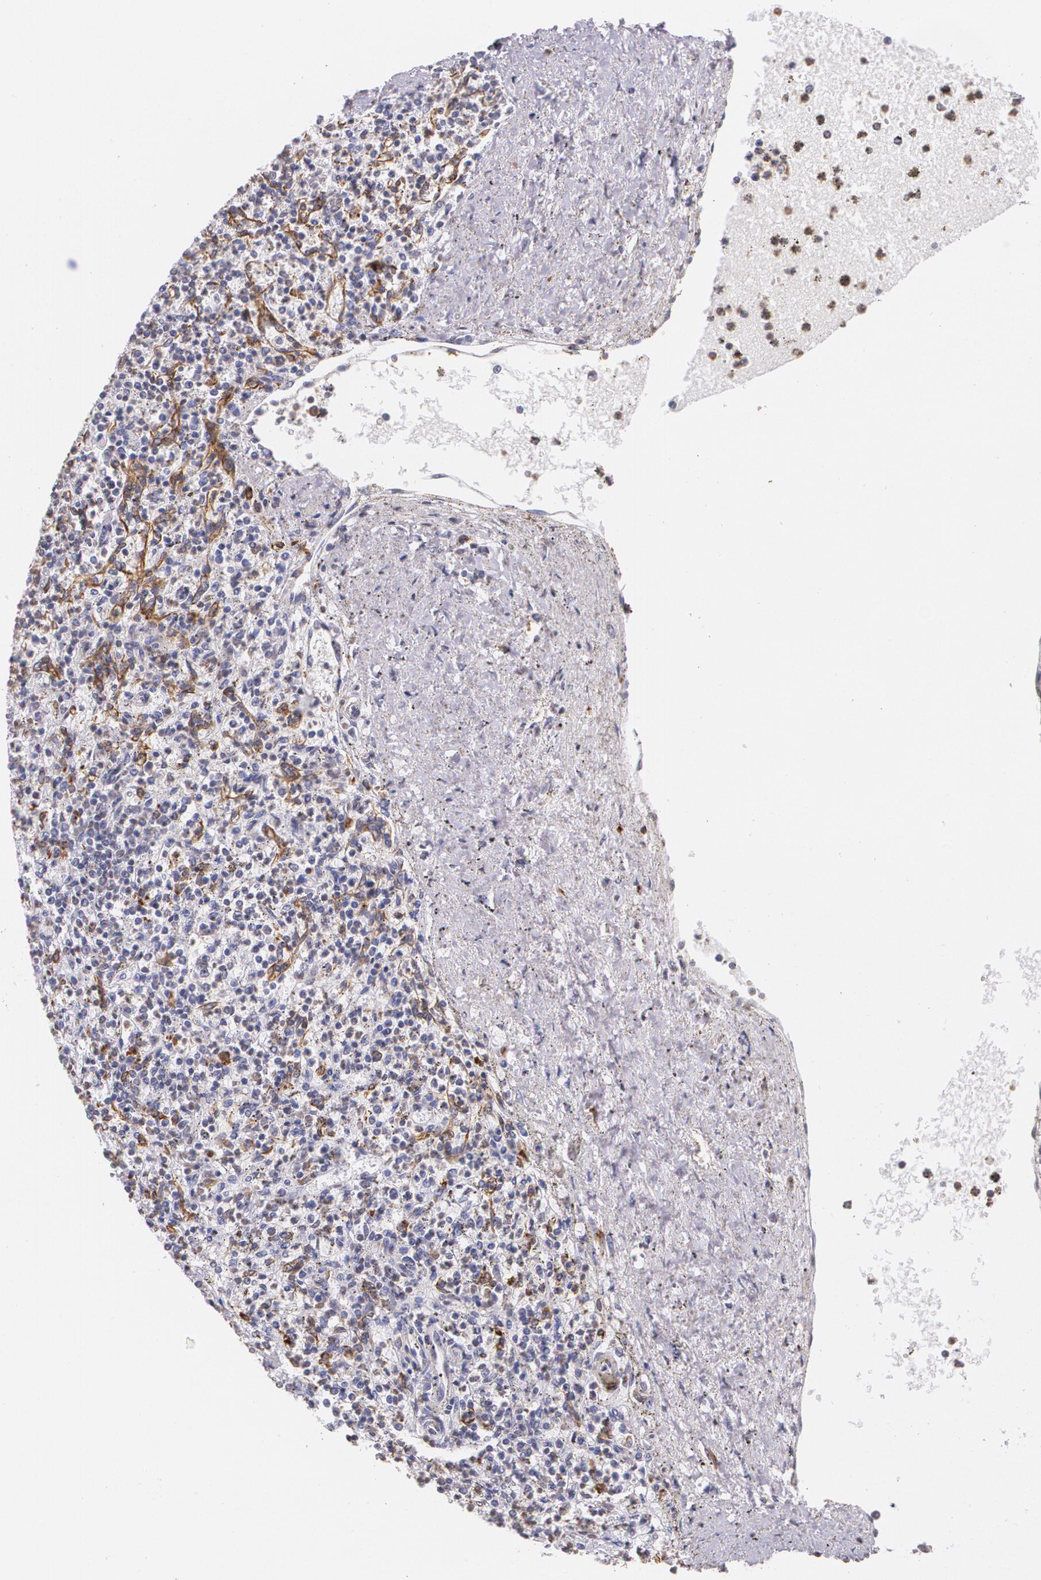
{"staining": {"intensity": "negative", "quantity": "none", "location": "none"}, "tissue": "spleen", "cell_type": "Cells in red pulp", "image_type": "normal", "snomed": [{"axis": "morphology", "description": "Normal tissue, NOS"}, {"axis": "topography", "description": "Spleen"}], "caption": "This is an immunohistochemistry (IHC) photomicrograph of unremarkable human spleen. There is no positivity in cells in red pulp.", "gene": "RTN1", "patient": {"sex": "male", "age": 72}}